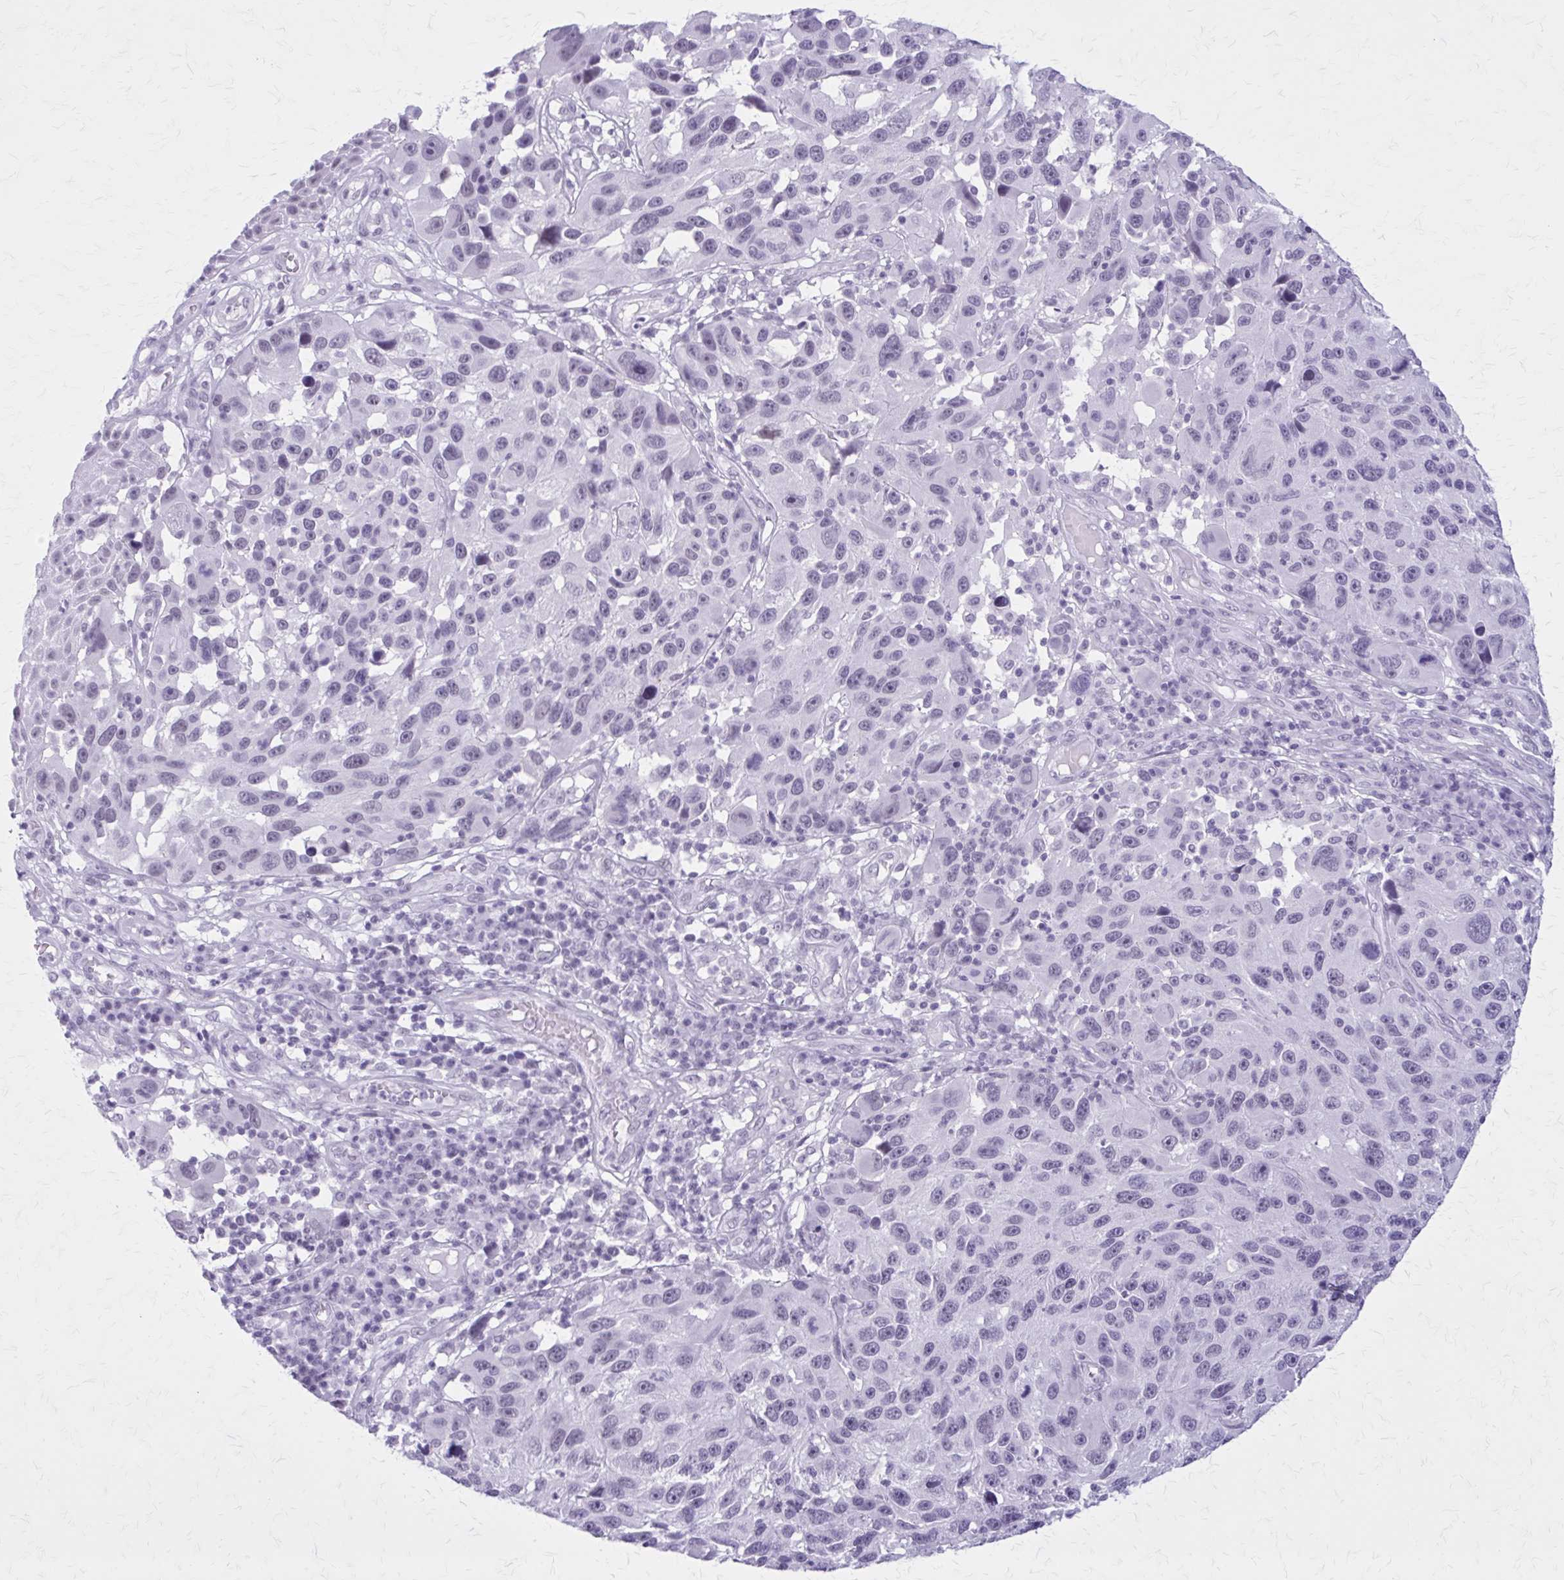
{"staining": {"intensity": "negative", "quantity": "none", "location": "none"}, "tissue": "melanoma", "cell_type": "Tumor cells", "image_type": "cancer", "snomed": [{"axis": "morphology", "description": "Malignant melanoma, NOS"}, {"axis": "topography", "description": "Skin"}], "caption": "Micrograph shows no significant protein staining in tumor cells of melanoma.", "gene": "GAD1", "patient": {"sex": "male", "age": 53}}